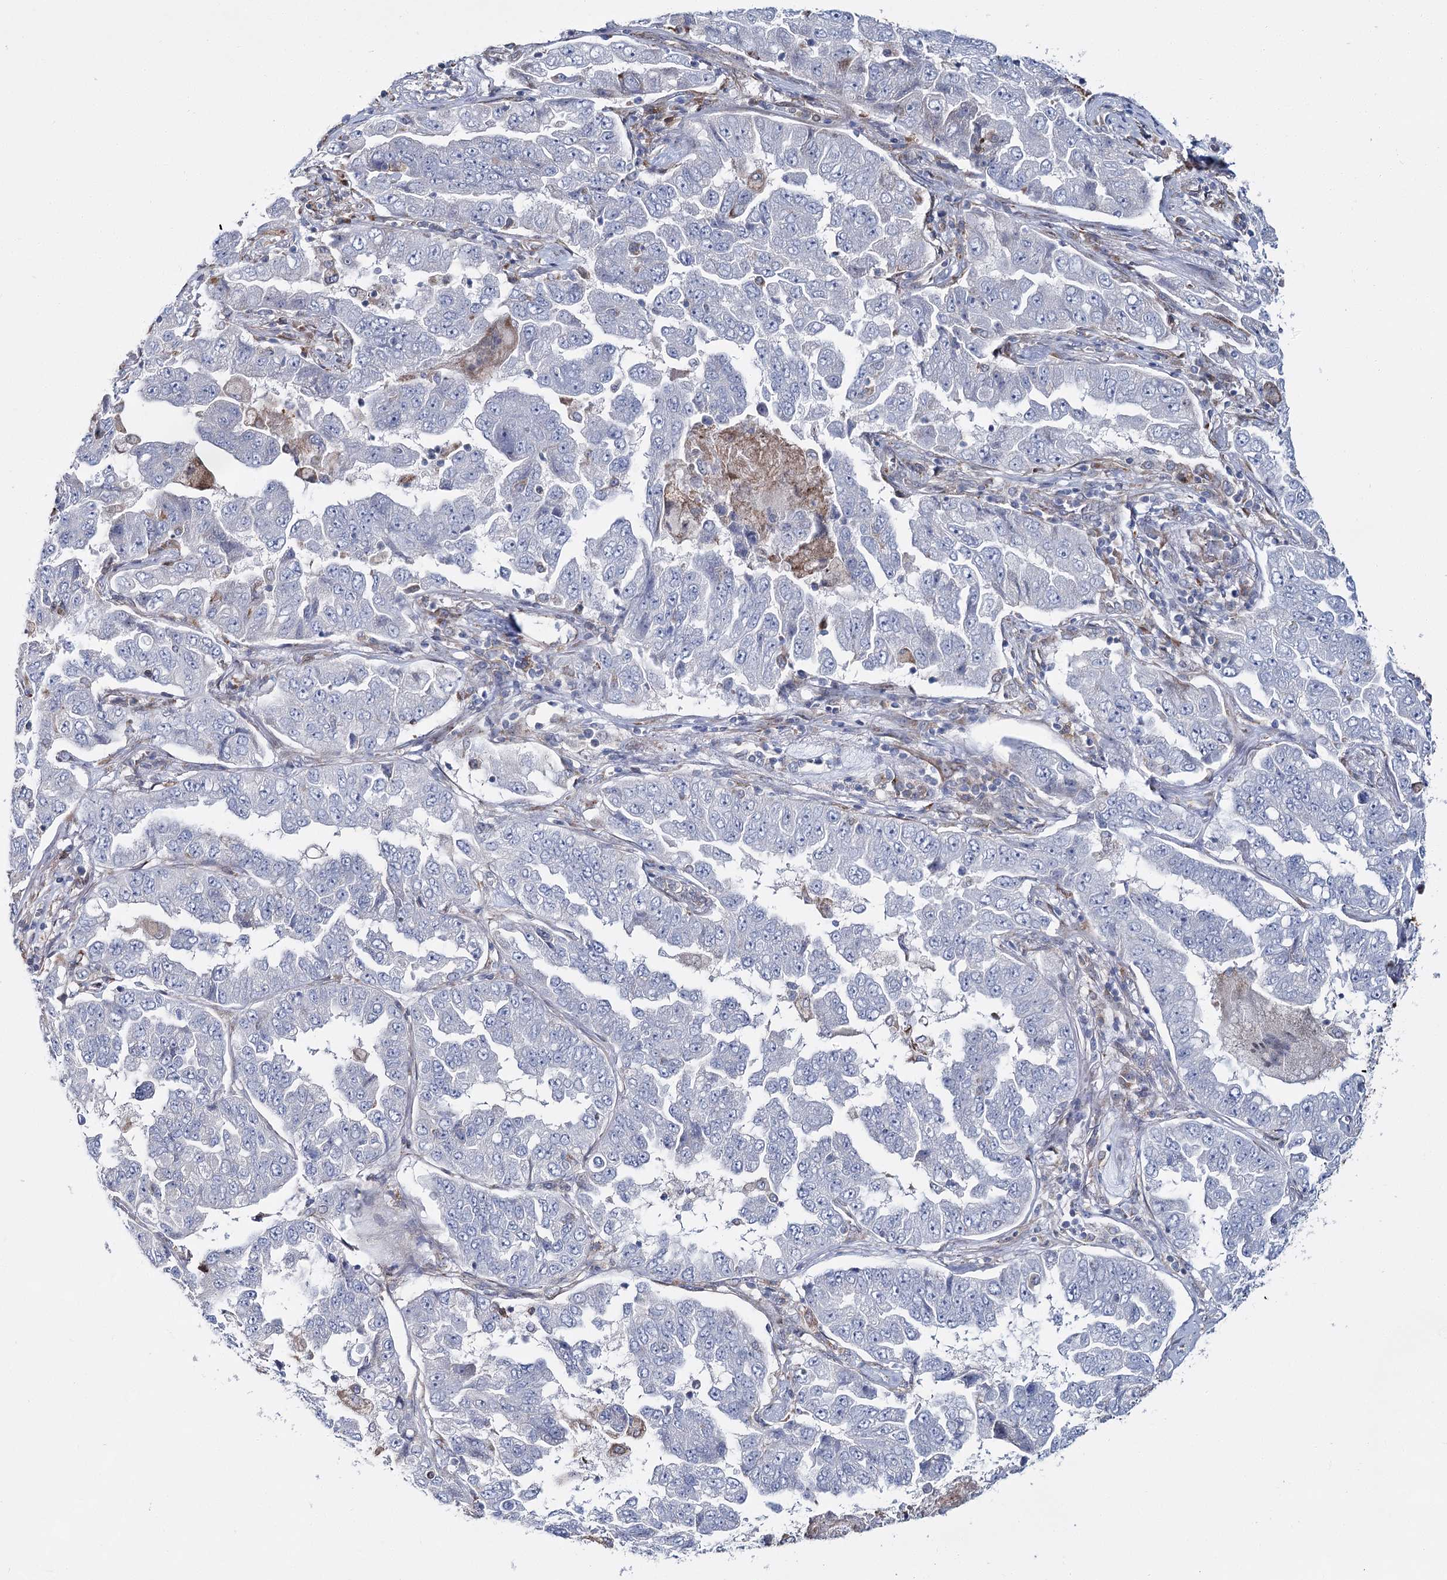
{"staining": {"intensity": "negative", "quantity": "none", "location": "none"}, "tissue": "lung cancer", "cell_type": "Tumor cells", "image_type": "cancer", "snomed": [{"axis": "morphology", "description": "Adenocarcinoma, NOS"}, {"axis": "topography", "description": "Lung"}], "caption": "The micrograph reveals no significant expression in tumor cells of lung cancer (adenocarcinoma).", "gene": "CPLANE1", "patient": {"sex": "female", "age": 51}}